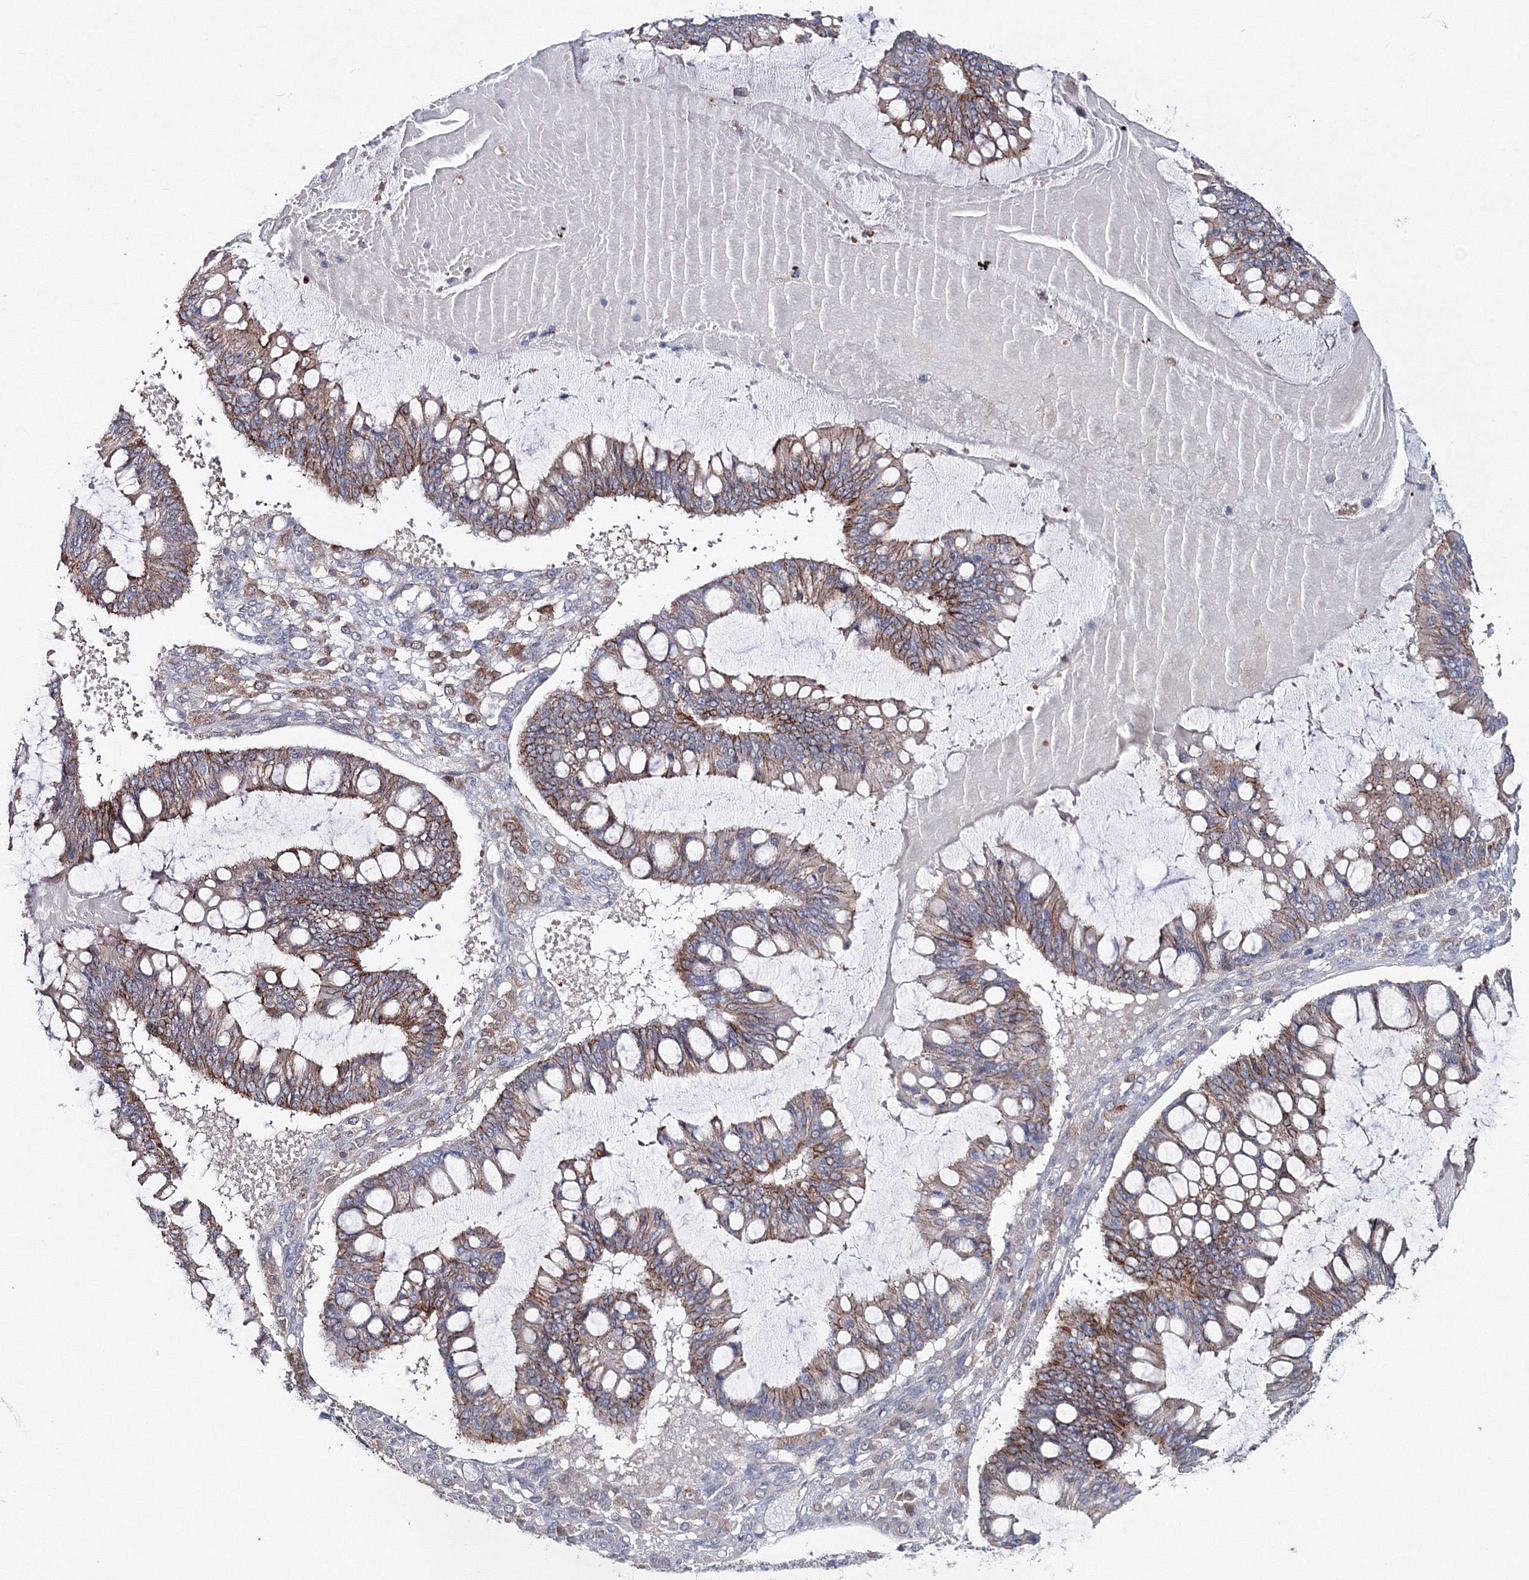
{"staining": {"intensity": "weak", "quantity": "25%-75%", "location": "cytoplasmic/membranous"}, "tissue": "ovarian cancer", "cell_type": "Tumor cells", "image_type": "cancer", "snomed": [{"axis": "morphology", "description": "Cystadenocarcinoma, mucinous, NOS"}, {"axis": "topography", "description": "Ovary"}], "caption": "Protein analysis of ovarian mucinous cystadenocarcinoma tissue shows weak cytoplasmic/membranous expression in approximately 25%-75% of tumor cells.", "gene": "GGA2", "patient": {"sex": "female", "age": 73}}